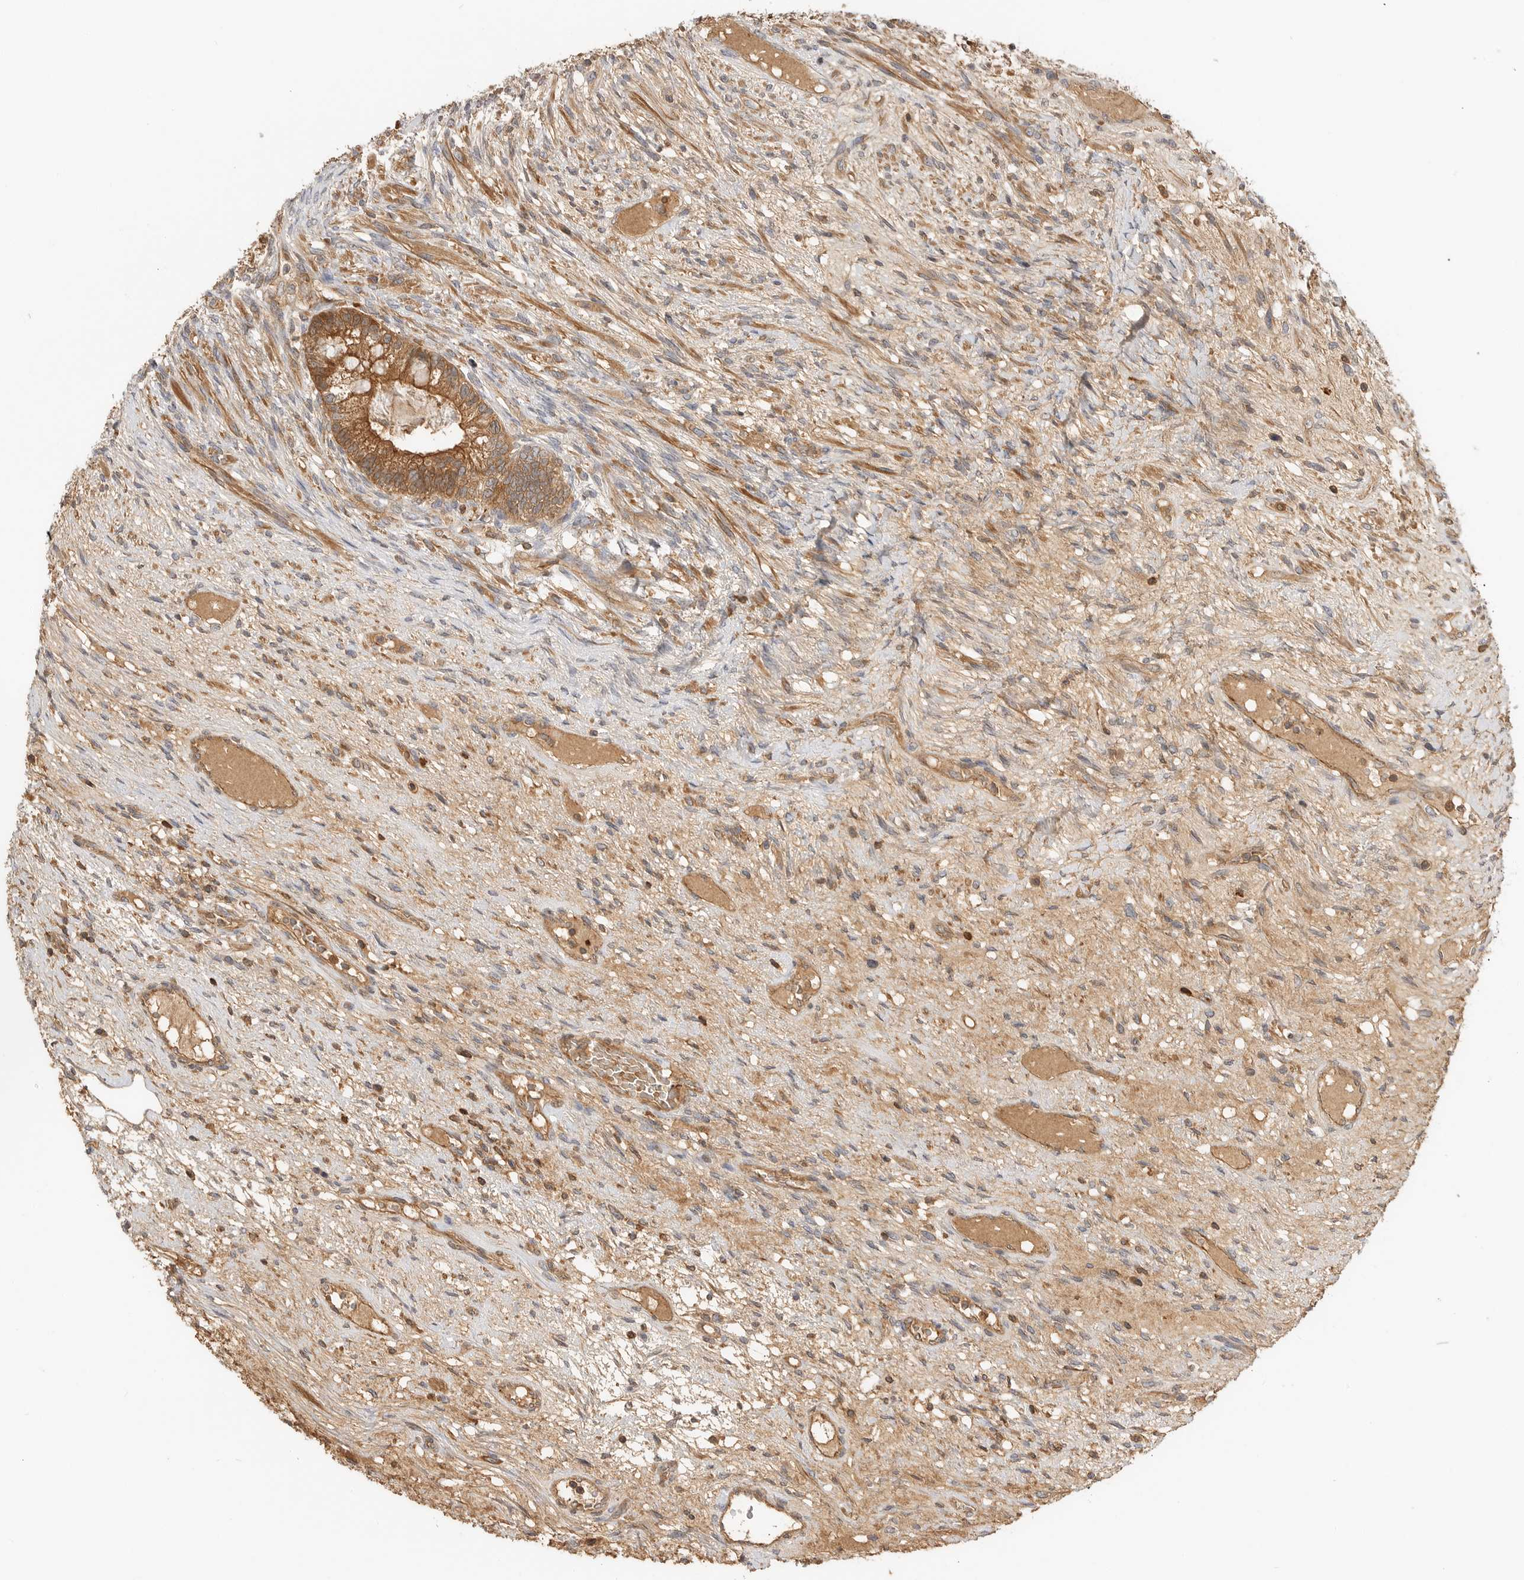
{"staining": {"intensity": "moderate", "quantity": ">75%", "location": "cytoplasmic/membranous"}, "tissue": "testis cancer", "cell_type": "Tumor cells", "image_type": "cancer", "snomed": [{"axis": "morphology", "description": "Seminoma, NOS"}, {"axis": "morphology", "description": "Carcinoma, Embryonal, NOS"}, {"axis": "topography", "description": "Testis"}], "caption": "Protein expression analysis of human embryonal carcinoma (testis) reveals moderate cytoplasmic/membranous staining in approximately >75% of tumor cells. The protein of interest is stained brown, and the nuclei are stained in blue (DAB (3,3'-diaminobenzidine) IHC with brightfield microscopy, high magnification).", "gene": "CLDN12", "patient": {"sex": "male", "age": 28}}